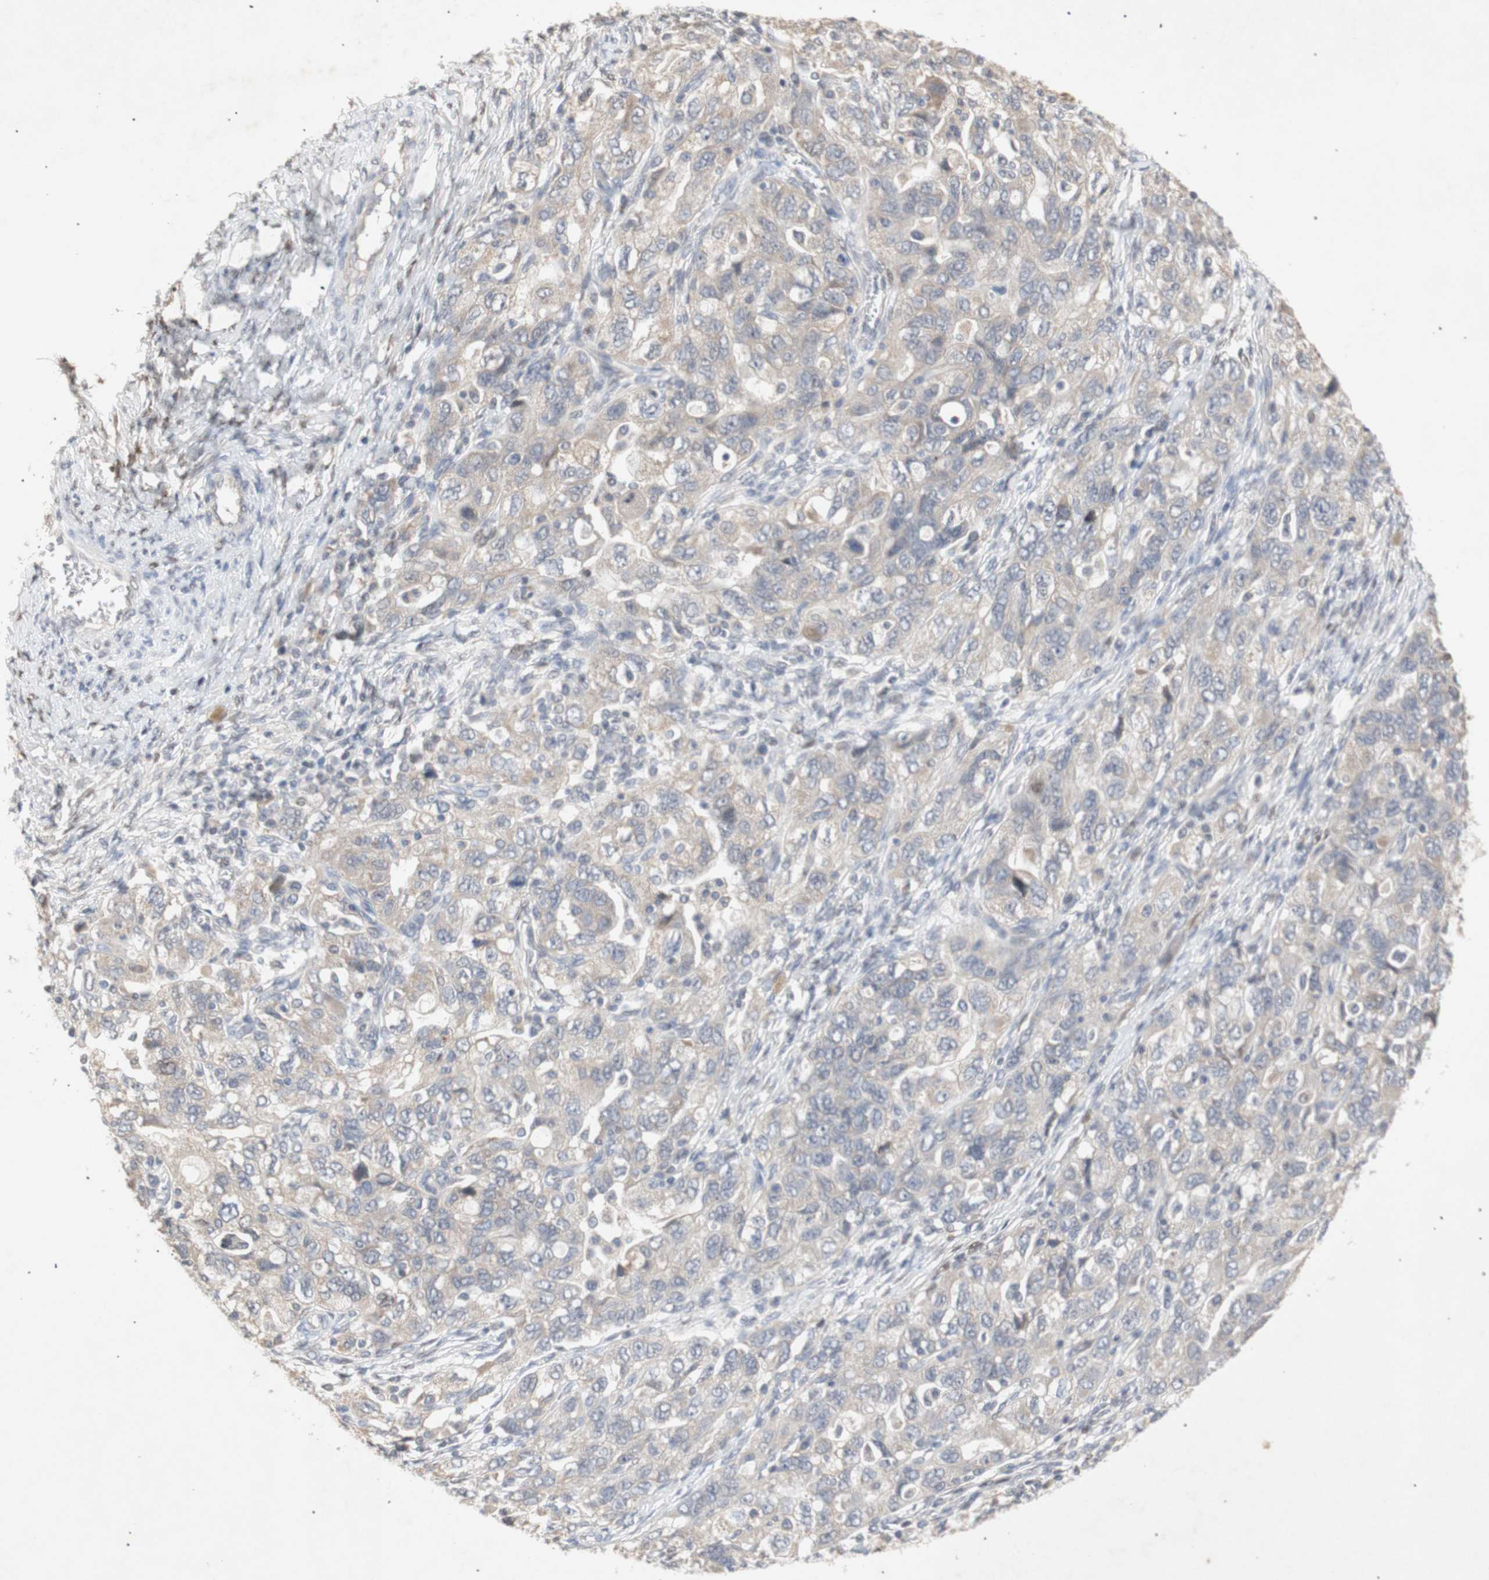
{"staining": {"intensity": "weak", "quantity": ">75%", "location": "cytoplasmic/membranous"}, "tissue": "ovarian cancer", "cell_type": "Tumor cells", "image_type": "cancer", "snomed": [{"axis": "morphology", "description": "Carcinoma, NOS"}, {"axis": "morphology", "description": "Cystadenocarcinoma, serous, NOS"}, {"axis": "topography", "description": "Ovary"}], "caption": "Ovarian serous cystadenocarcinoma was stained to show a protein in brown. There is low levels of weak cytoplasmic/membranous positivity in about >75% of tumor cells.", "gene": "FOSB", "patient": {"sex": "female", "age": 69}}